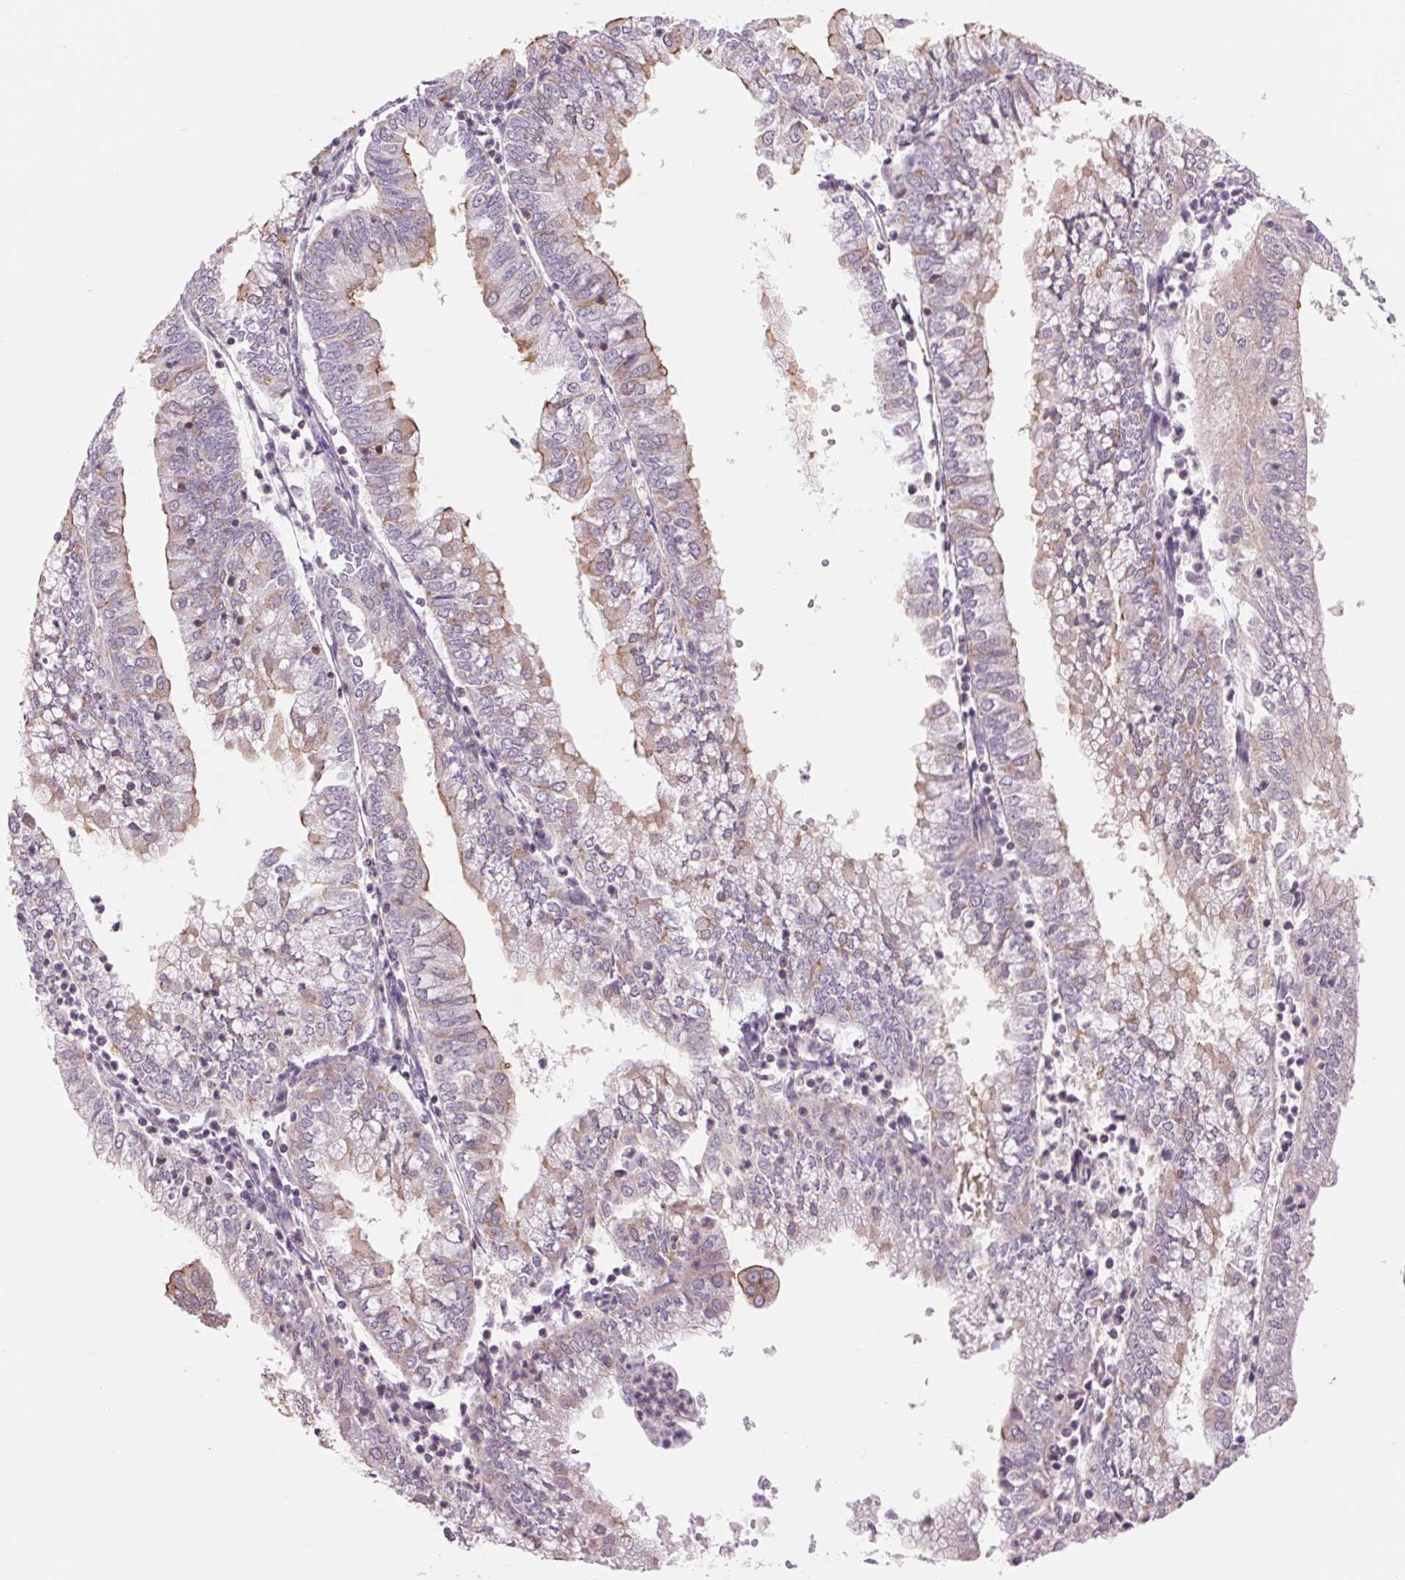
{"staining": {"intensity": "weak", "quantity": "<25%", "location": "cytoplasmic/membranous"}, "tissue": "endometrial cancer", "cell_type": "Tumor cells", "image_type": "cancer", "snomed": [{"axis": "morphology", "description": "Adenocarcinoma, NOS"}, {"axis": "topography", "description": "Endometrium"}], "caption": "Tumor cells are negative for brown protein staining in adenocarcinoma (endometrial).", "gene": "SH3RF2", "patient": {"sex": "female", "age": 55}}